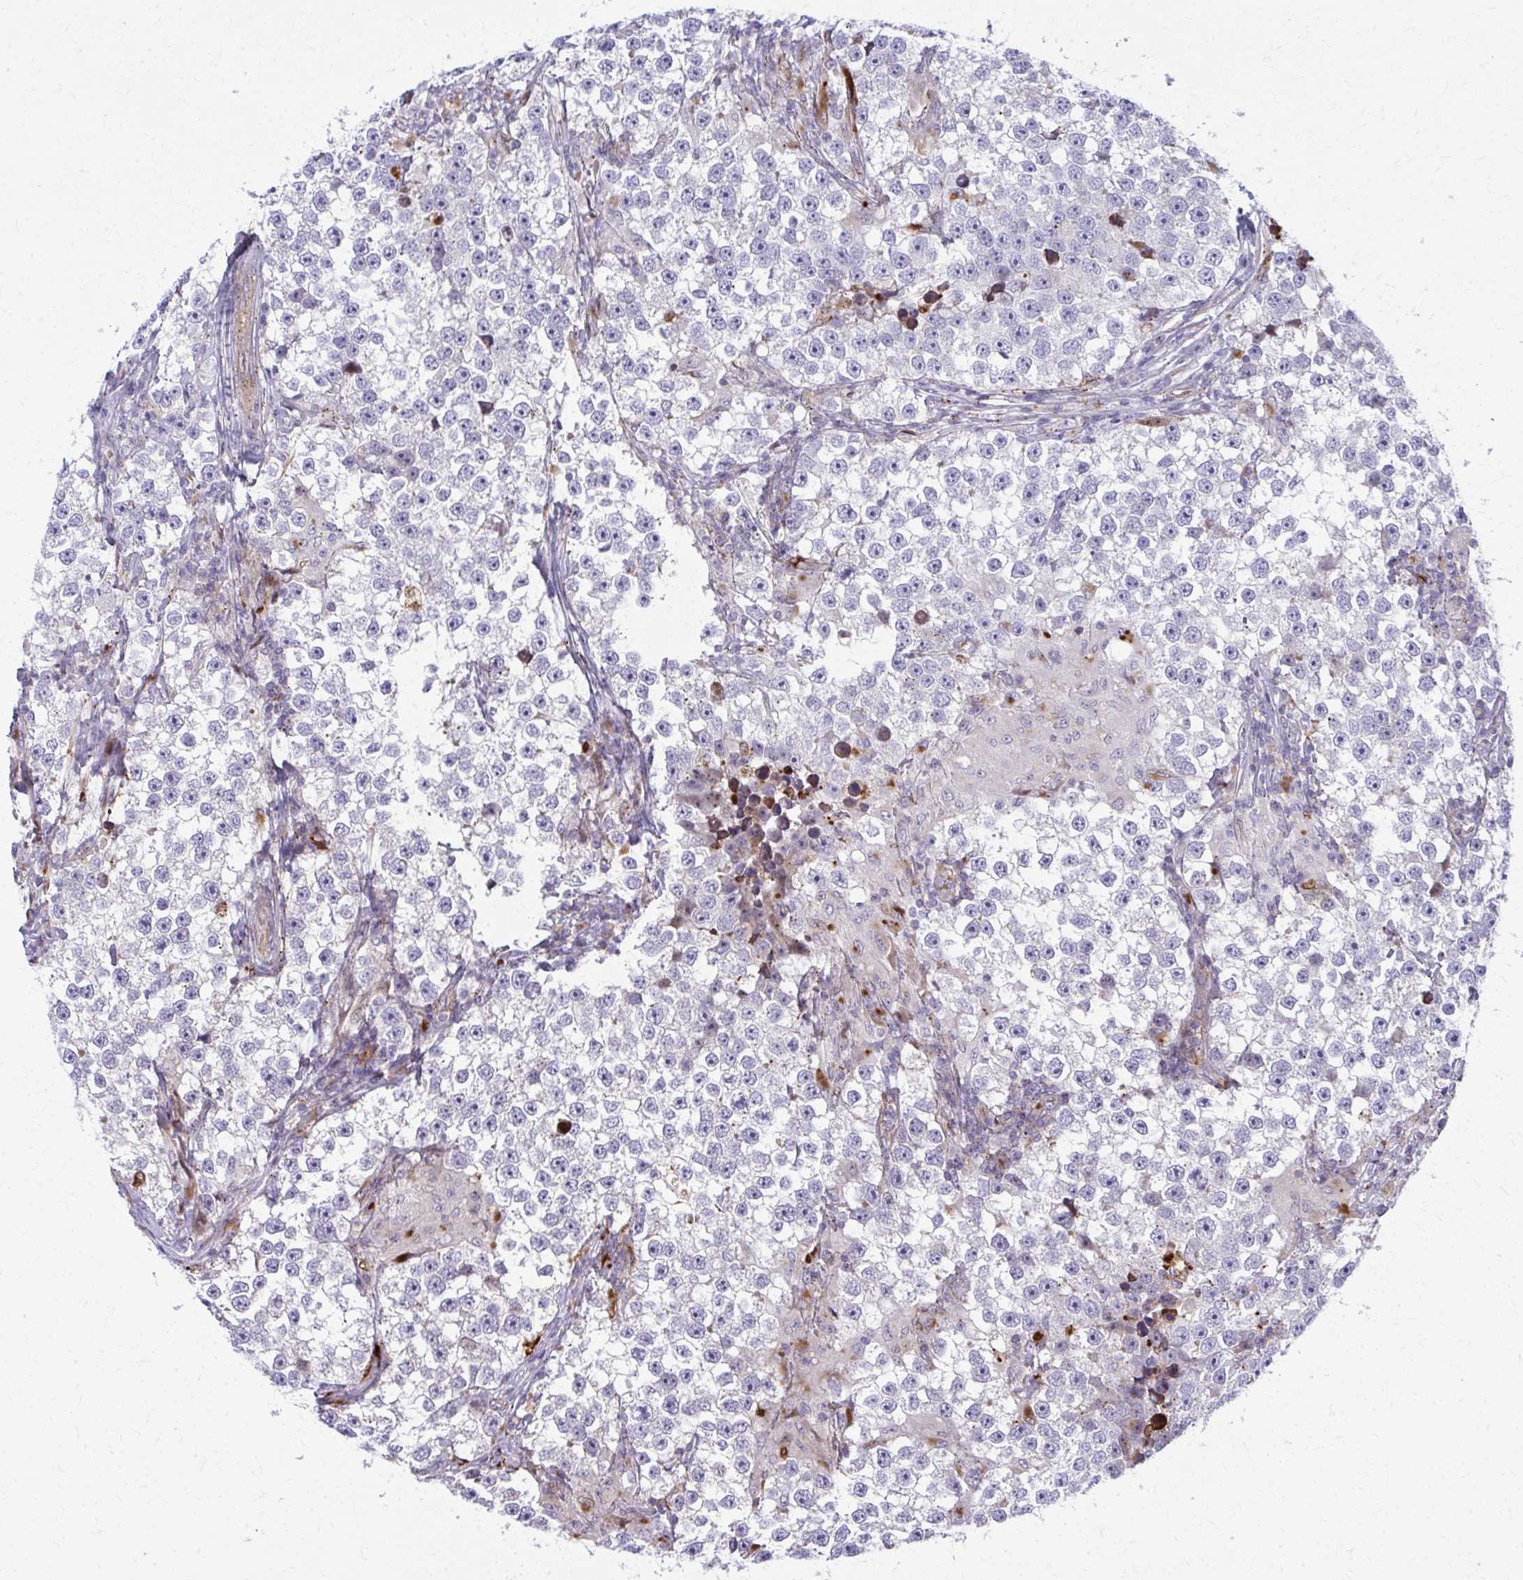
{"staining": {"intensity": "negative", "quantity": "none", "location": "none"}, "tissue": "testis cancer", "cell_type": "Tumor cells", "image_type": "cancer", "snomed": [{"axis": "morphology", "description": "Seminoma, NOS"}, {"axis": "topography", "description": "Testis"}], "caption": "Immunohistochemical staining of seminoma (testis) shows no significant positivity in tumor cells.", "gene": "LRRC4B", "patient": {"sex": "male", "age": 46}}